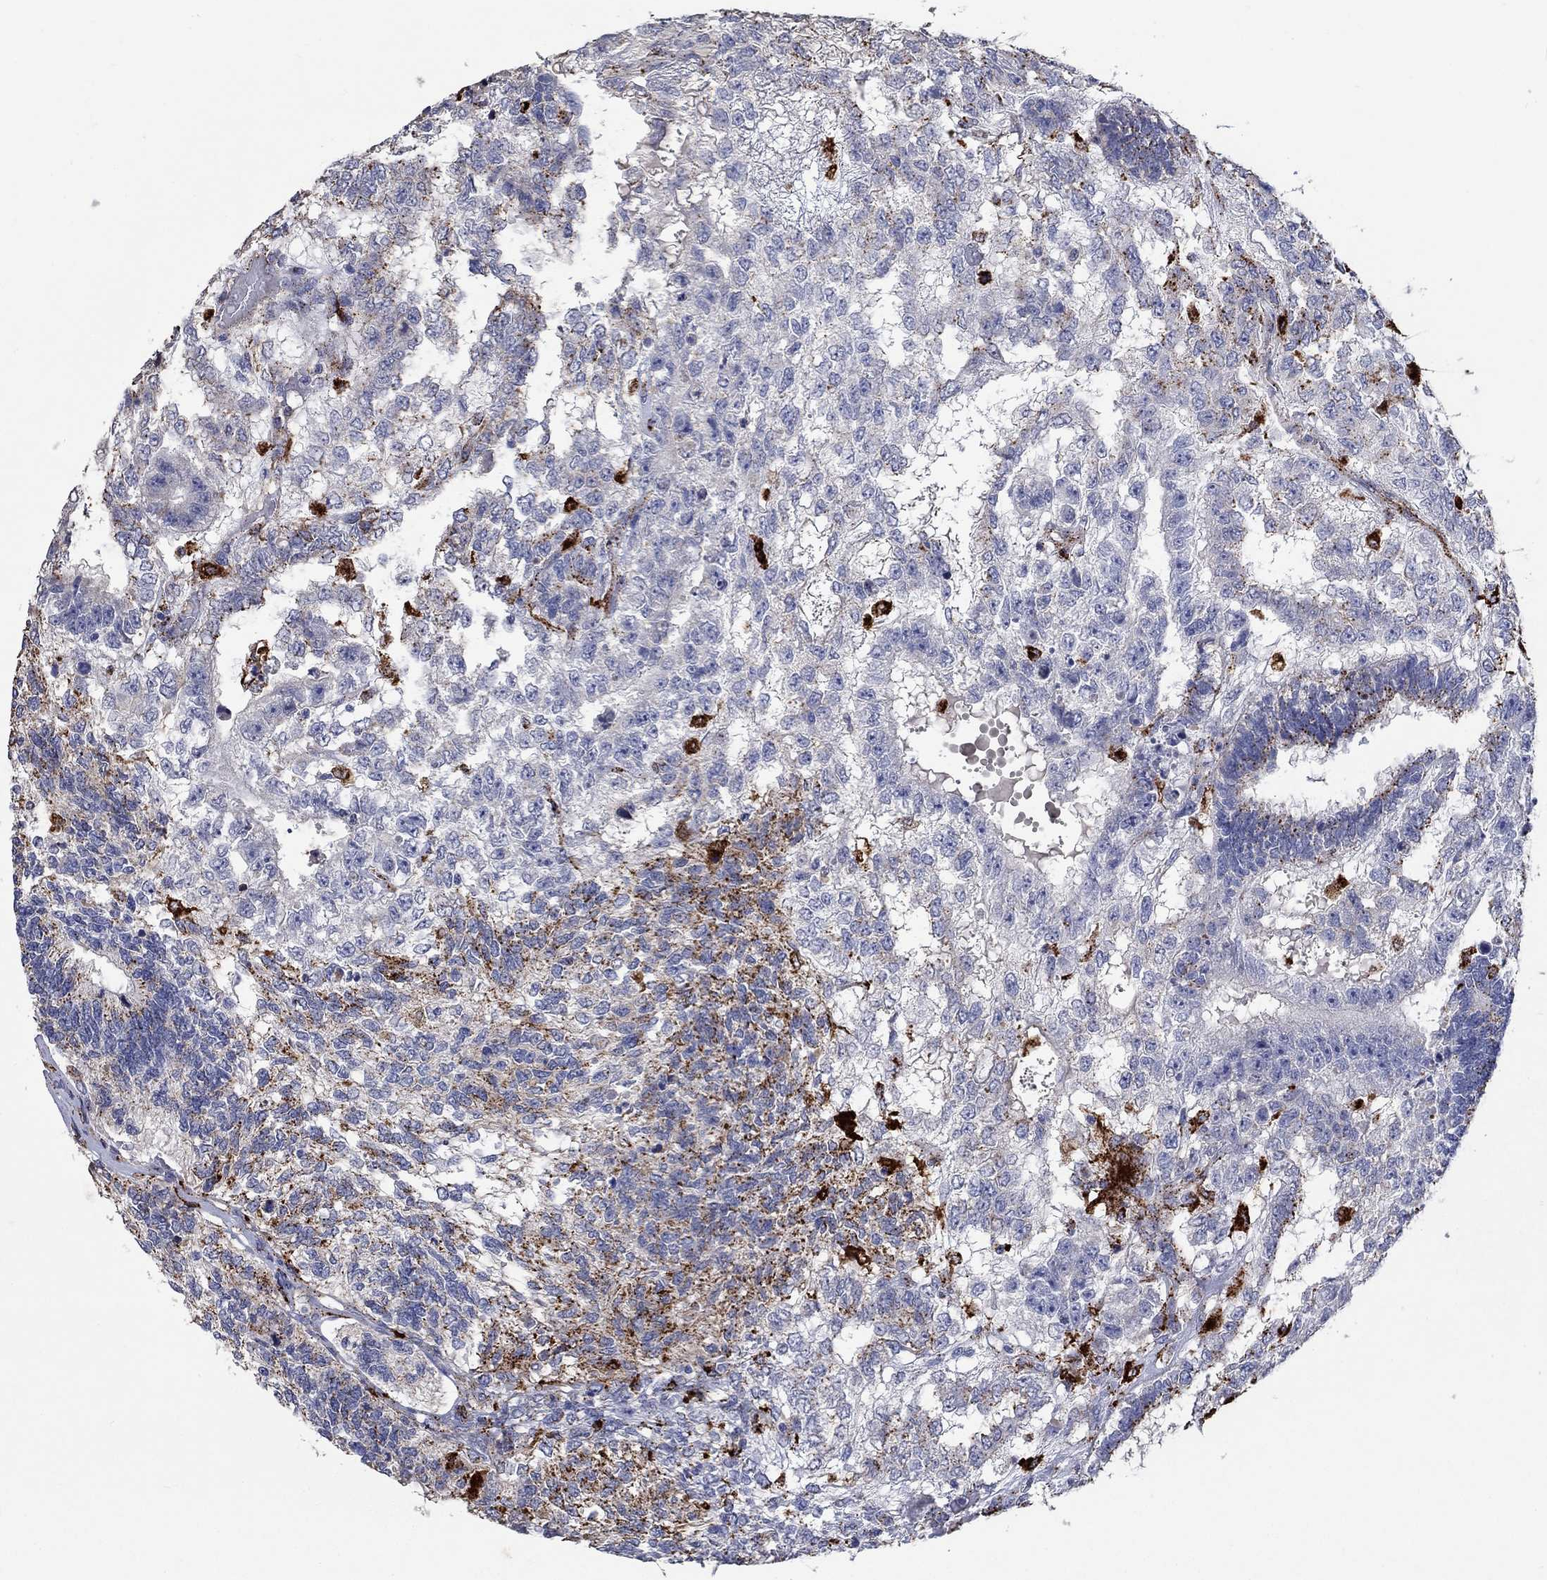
{"staining": {"intensity": "strong", "quantity": "<25%", "location": "cytoplasmic/membranous"}, "tissue": "testis cancer", "cell_type": "Tumor cells", "image_type": "cancer", "snomed": [{"axis": "morphology", "description": "Seminoma, NOS"}, {"axis": "morphology", "description": "Carcinoma, Embryonal, NOS"}, {"axis": "topography", "description": "Testis"}], "caption": "Protein expression analysis of human testis embryonal carcinoma reveals strong cytoplasmic/membranous expression in approximately <25% of tumor cells.", "gene": "CTSB", "patient": {"sex": "male", "age": 41}}